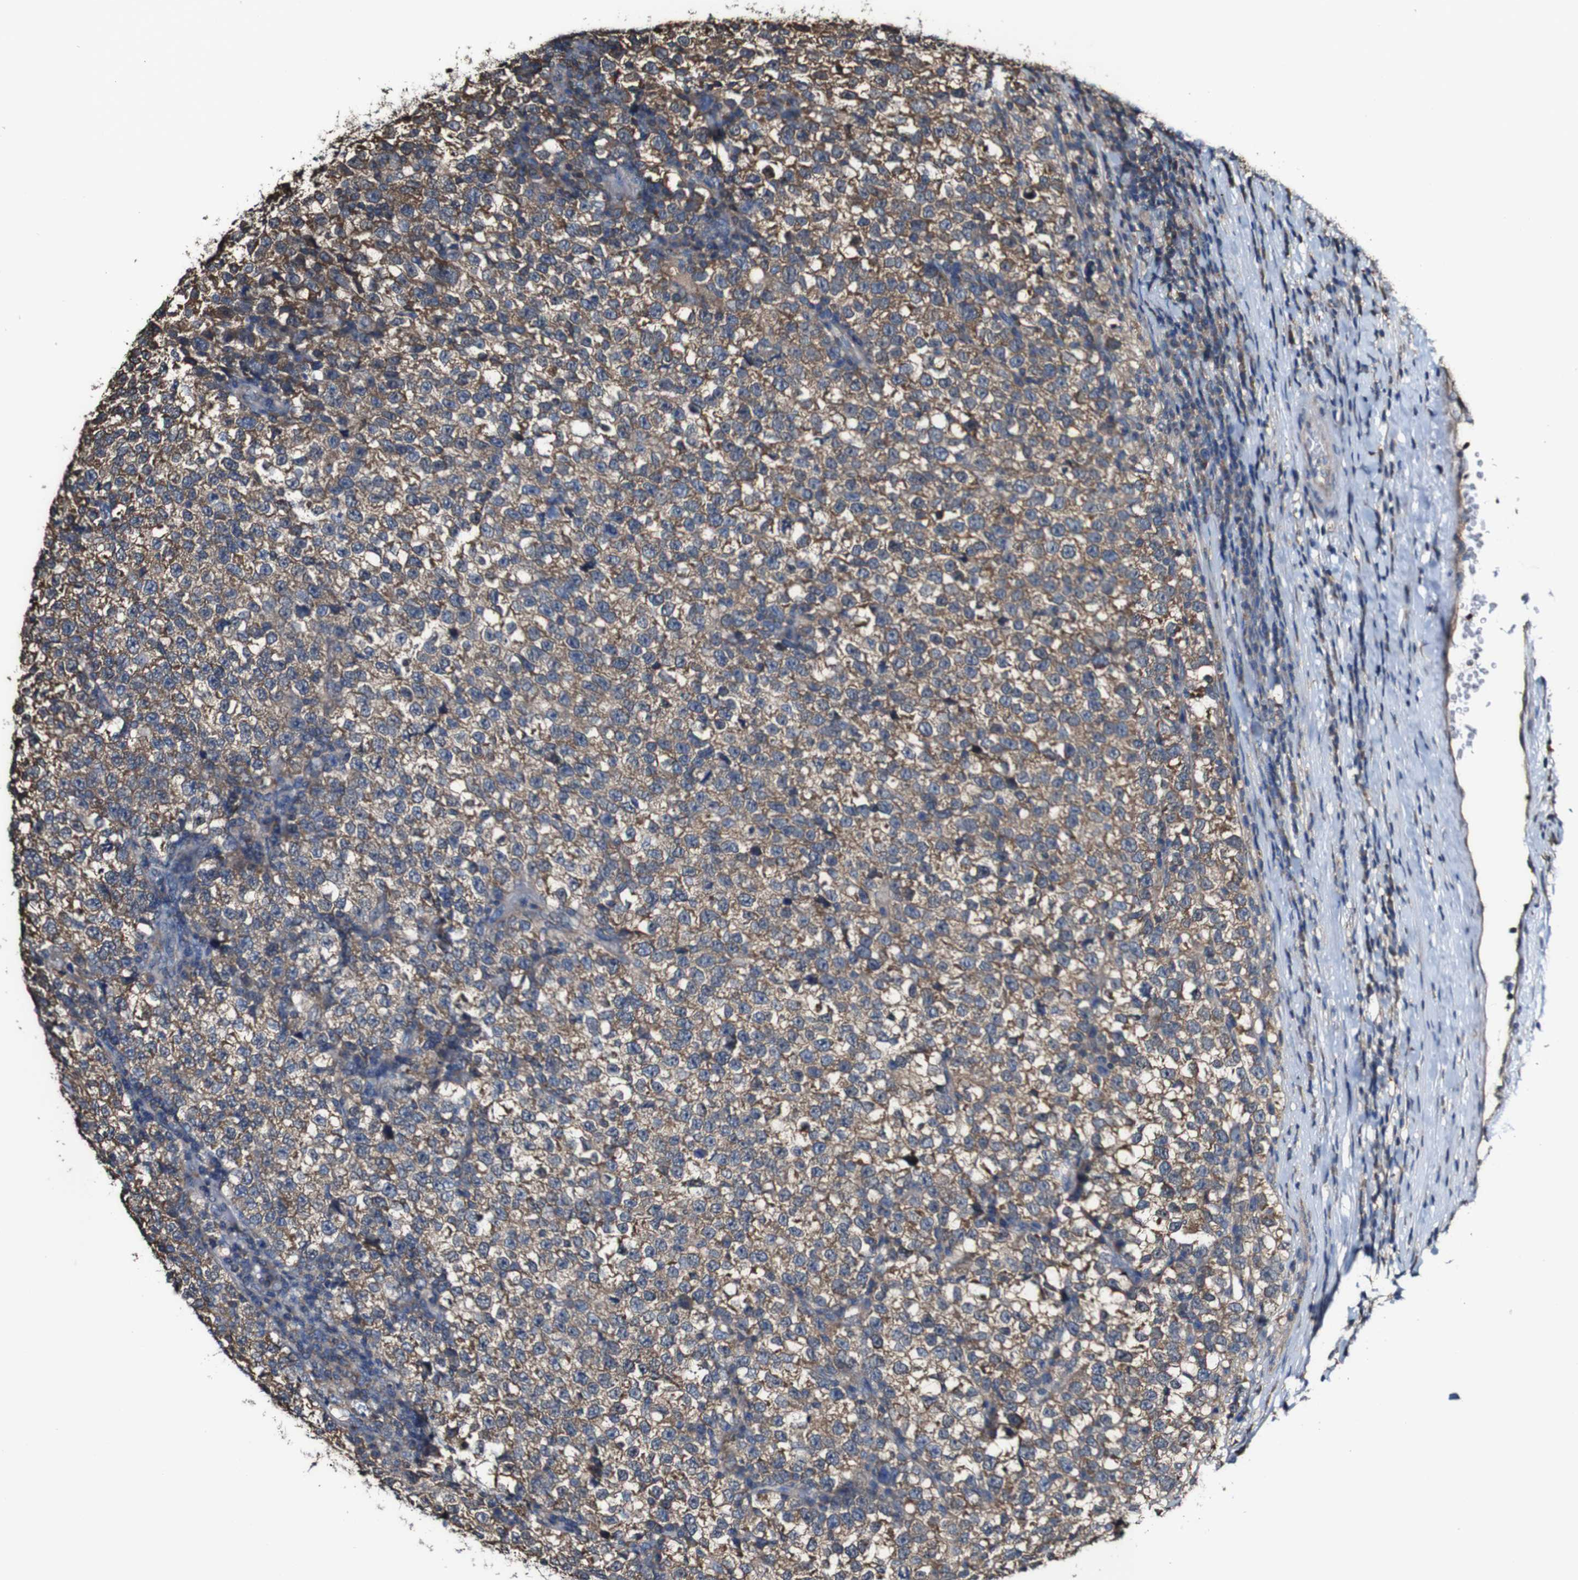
{"staining": {"intensity": "moderate", "quantity": ">75%", "location": "cytoplasmic/membranous"}, "tissue": "testis cancer", "cell_type": "Tumor cells", "image_type": "cancer", "snomed": [{"axis": "morphology", "description": "Normal tissue, NOS"}, {"axis": "morphology", "description": "Seminoma, NOS"}, {"axis": "topography", "description": "Testis"}], "caption": "Human testis seminoma stained with a protein marker demonstrates moderate staining in tumor cells.", "gene": "PTPRR", "patient": {"sex": "male", "age": 43}}